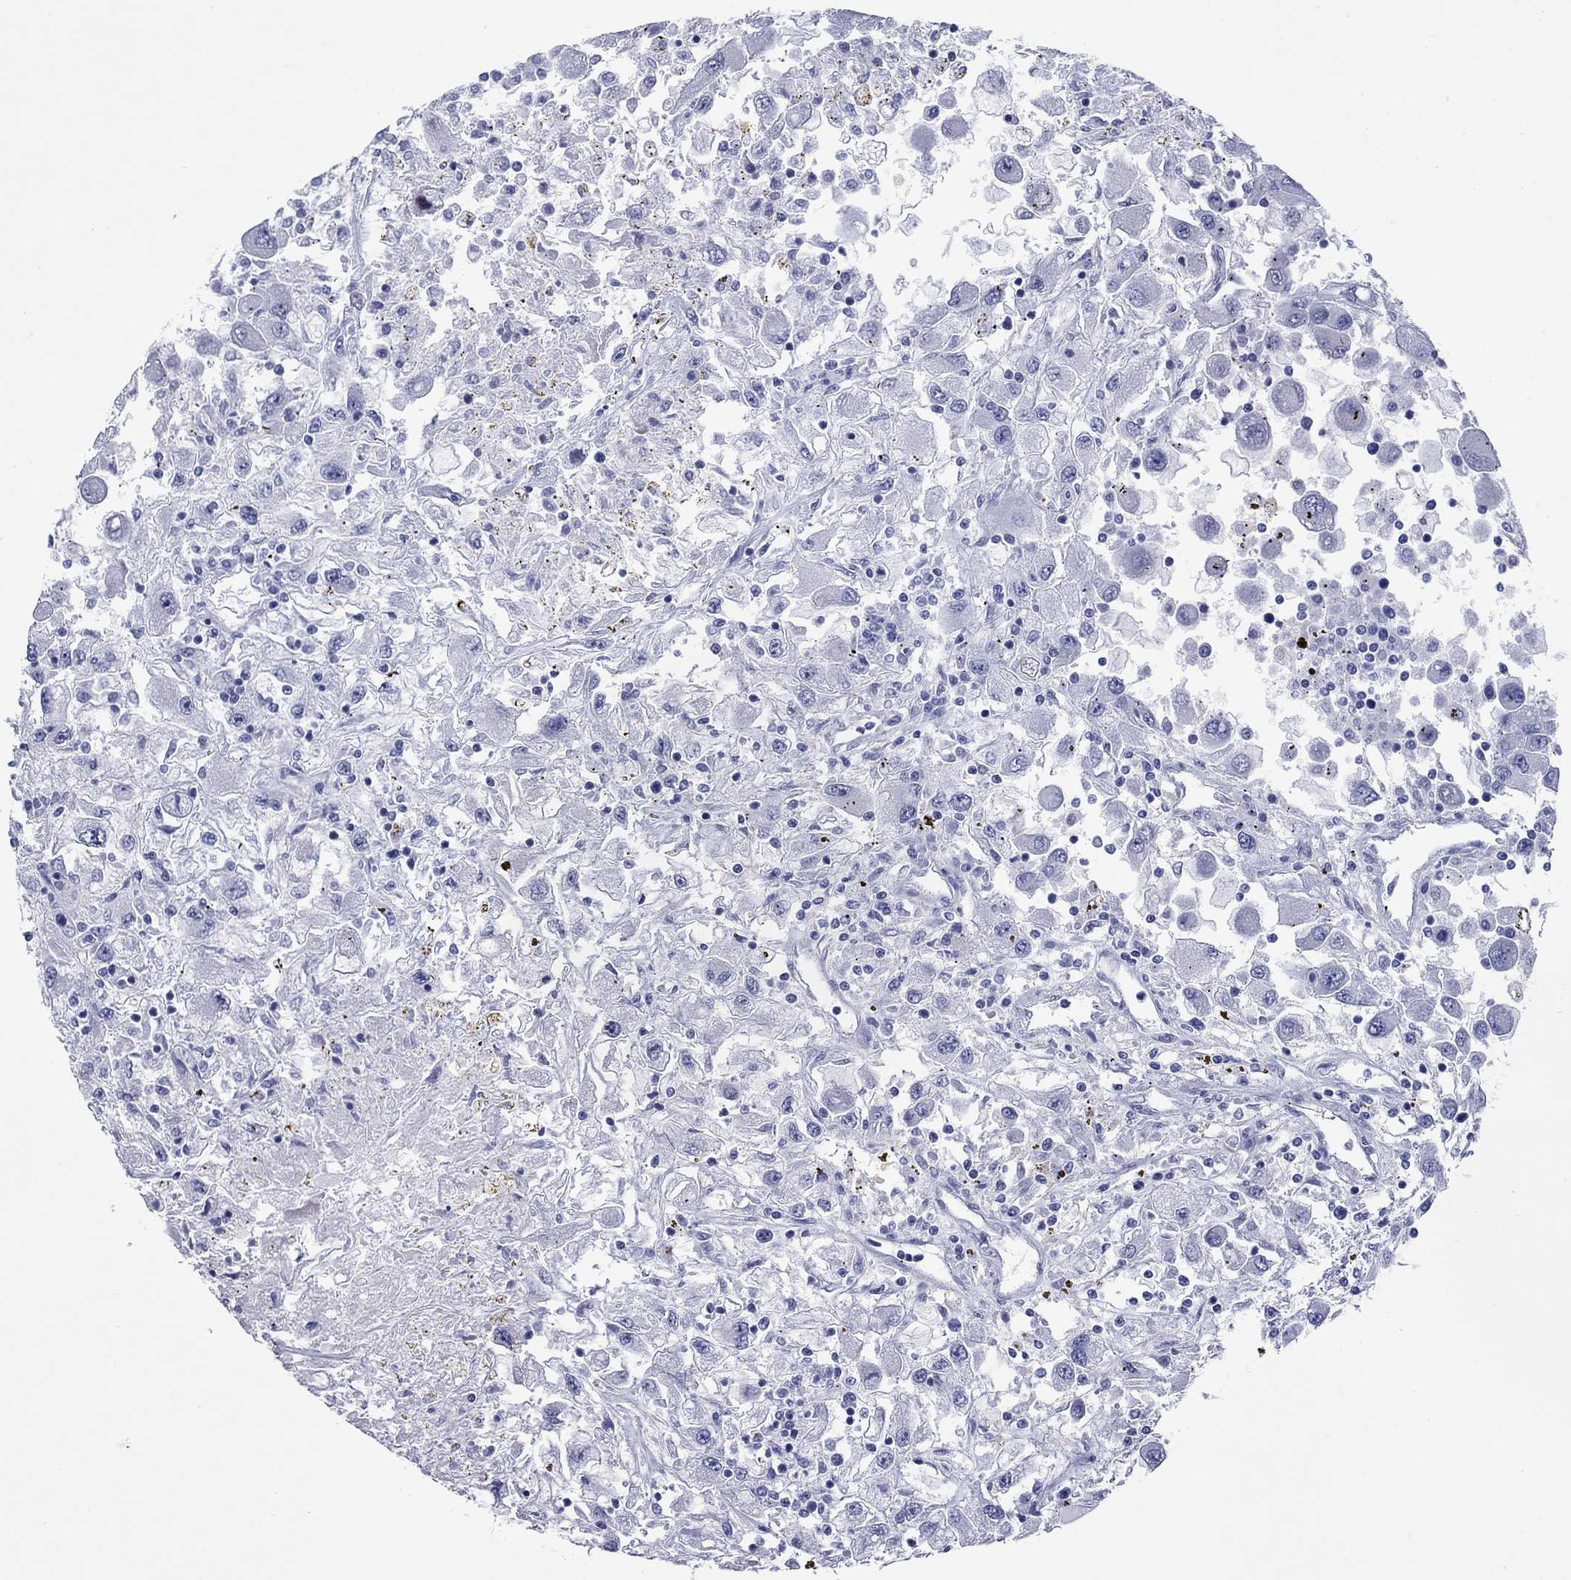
{"staining": {"intensity": "negative", "quantity": "none", "location": "none"}, "tissue": "renal cancer", "cell_type": "Tumor cells", "image_type": "cancer", "snomed": [{"axis": "morphology", "description": "Adenocarcinoma, NOS"}, {"axis": "topography", "description": "Kidney"}], "caption": "There is no significant expression in tumor cells of renal adenocarcinoma.", "gene": "CCNA1", "patient": {"sex": "female", "age": 67}}